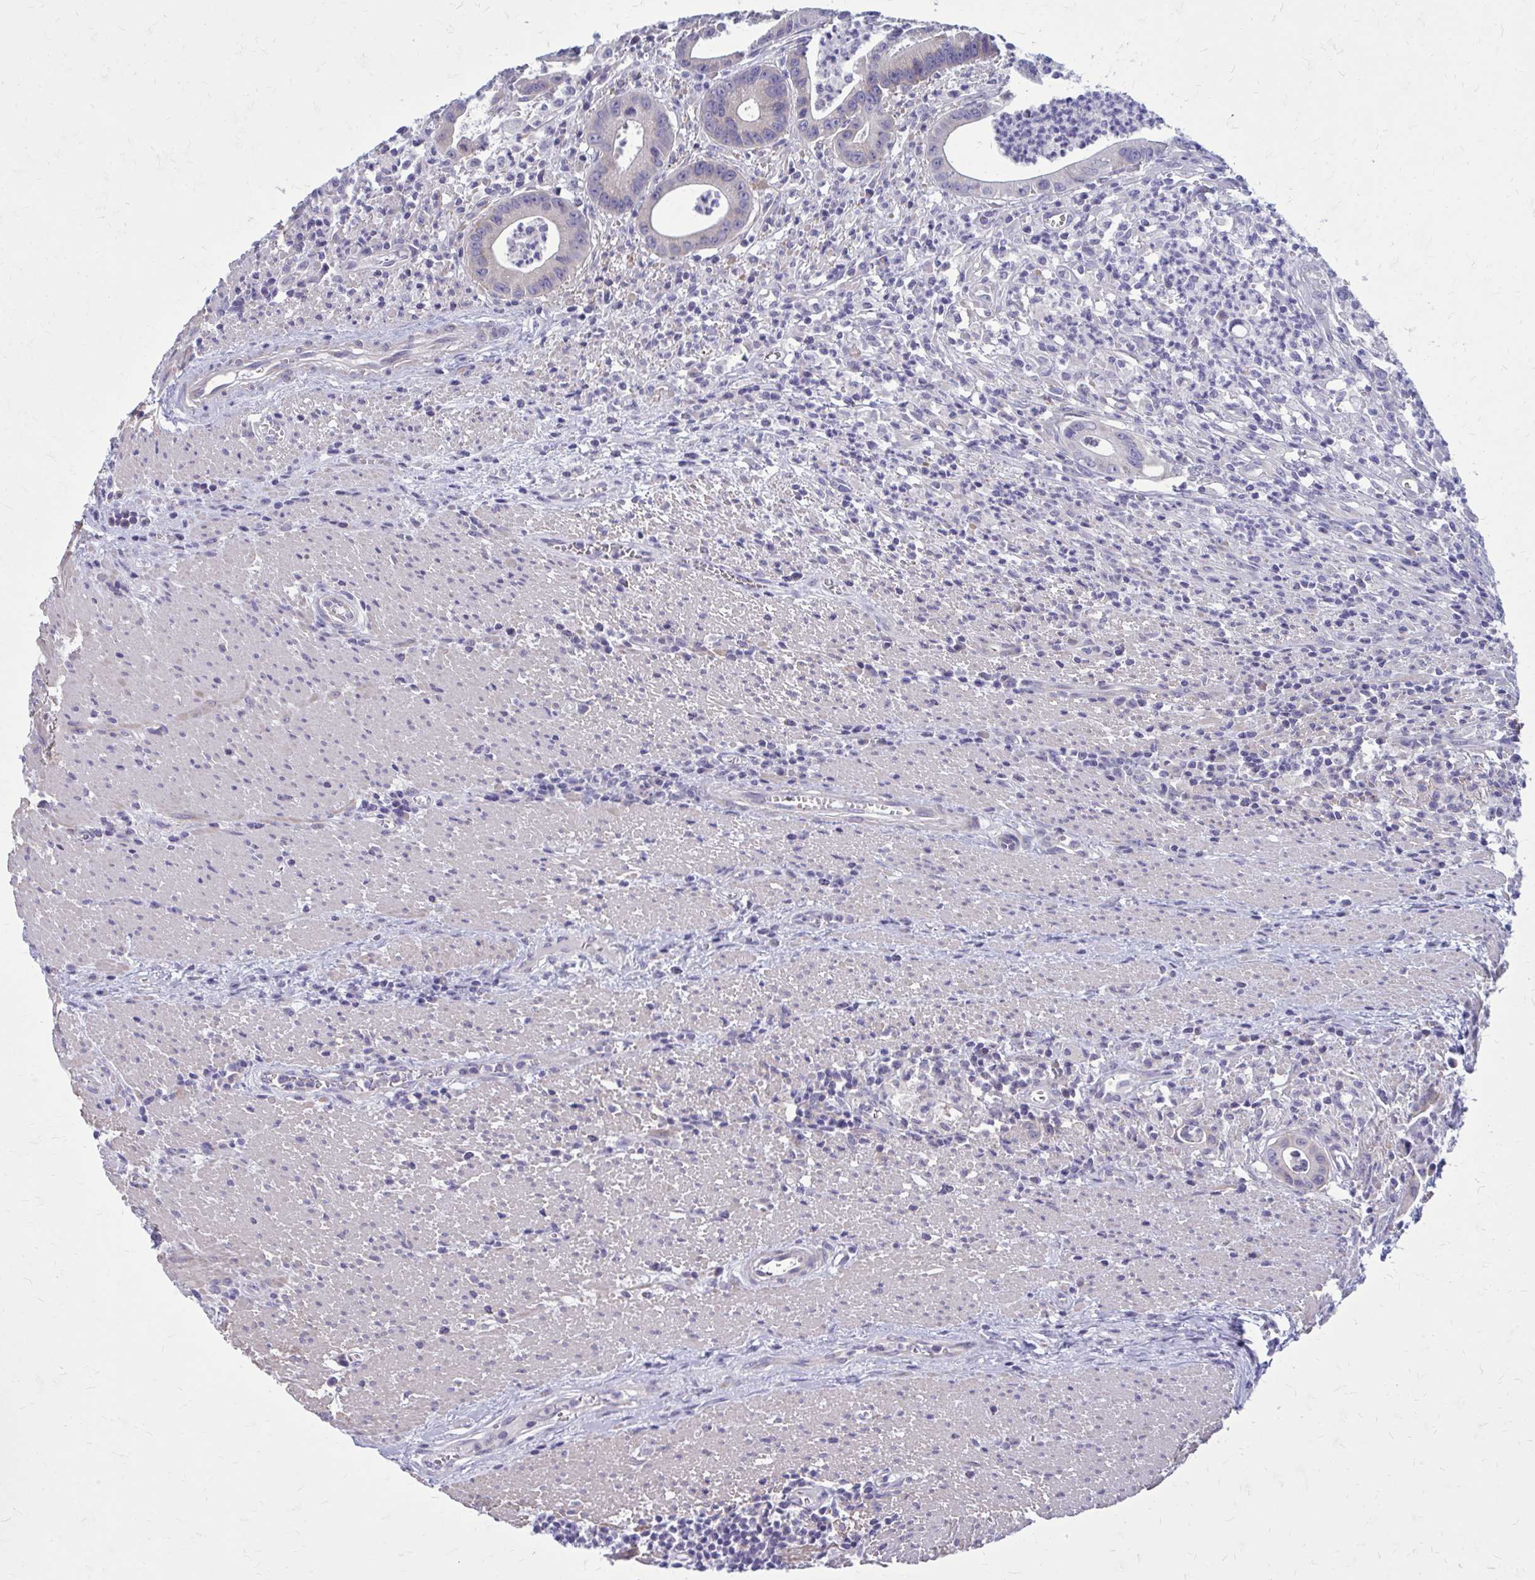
{"staining": {"intensity": "weak", "quantity": "<25%", "location": "cytoplasmic/membranous"}, "tissue": "colorectal cancer", "cell_type": "Tumor cells", "image_type": "cancer", "snomed": [{"axis": "morphology", "description": "Adenocarcinoma, NOS"}, {"axis": "topography", "description": "Rectum"}], "caption": "Immunohistochemical staining of colorectal cancer (adenocarcinoma) shows no significant staining in tumor cells.", "gene": "GIGYF2", "patient": {"sex": "female", "age": 81}}